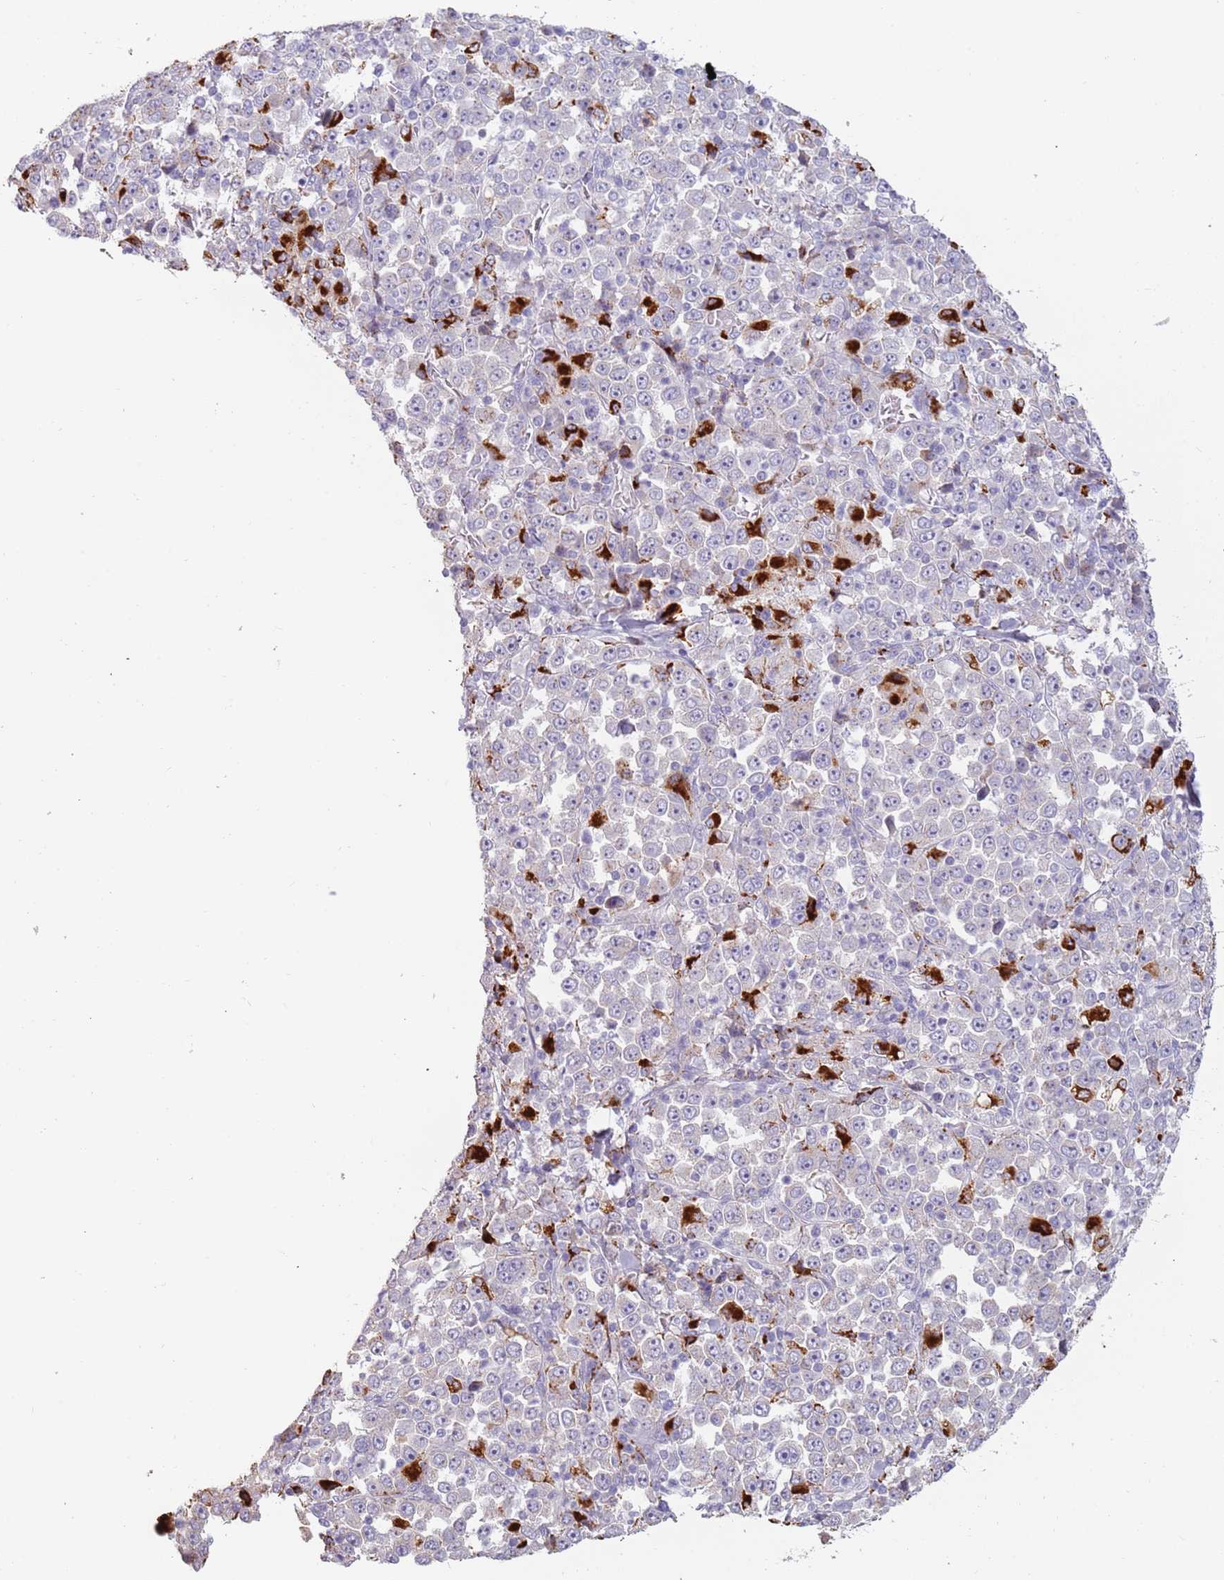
{"staining": {"intensity": "negative", "quantity": "none", "location": "none"}, "tissue": "stomach cancer", "cell_type": "Tumor cells", "image_type": "cancer", "snomed": [{"axis": "morphology", "description": "Normal tissue, NOS"}, {"axis": "morphology", "description": "Adenocarcinoma, NOS"}, {"axis": "topography", "description": "Stomach, upper"}, {"axis": "topography", "description": "Stomach"}], "caption": "DAB (3,3'-diaminobenzidine) immunohistochemical staining of stomach cancer exhibits no significant positivity in tumor cells.", "gene": "NWD2", "patient": {"sex": "male", "age": 59}}